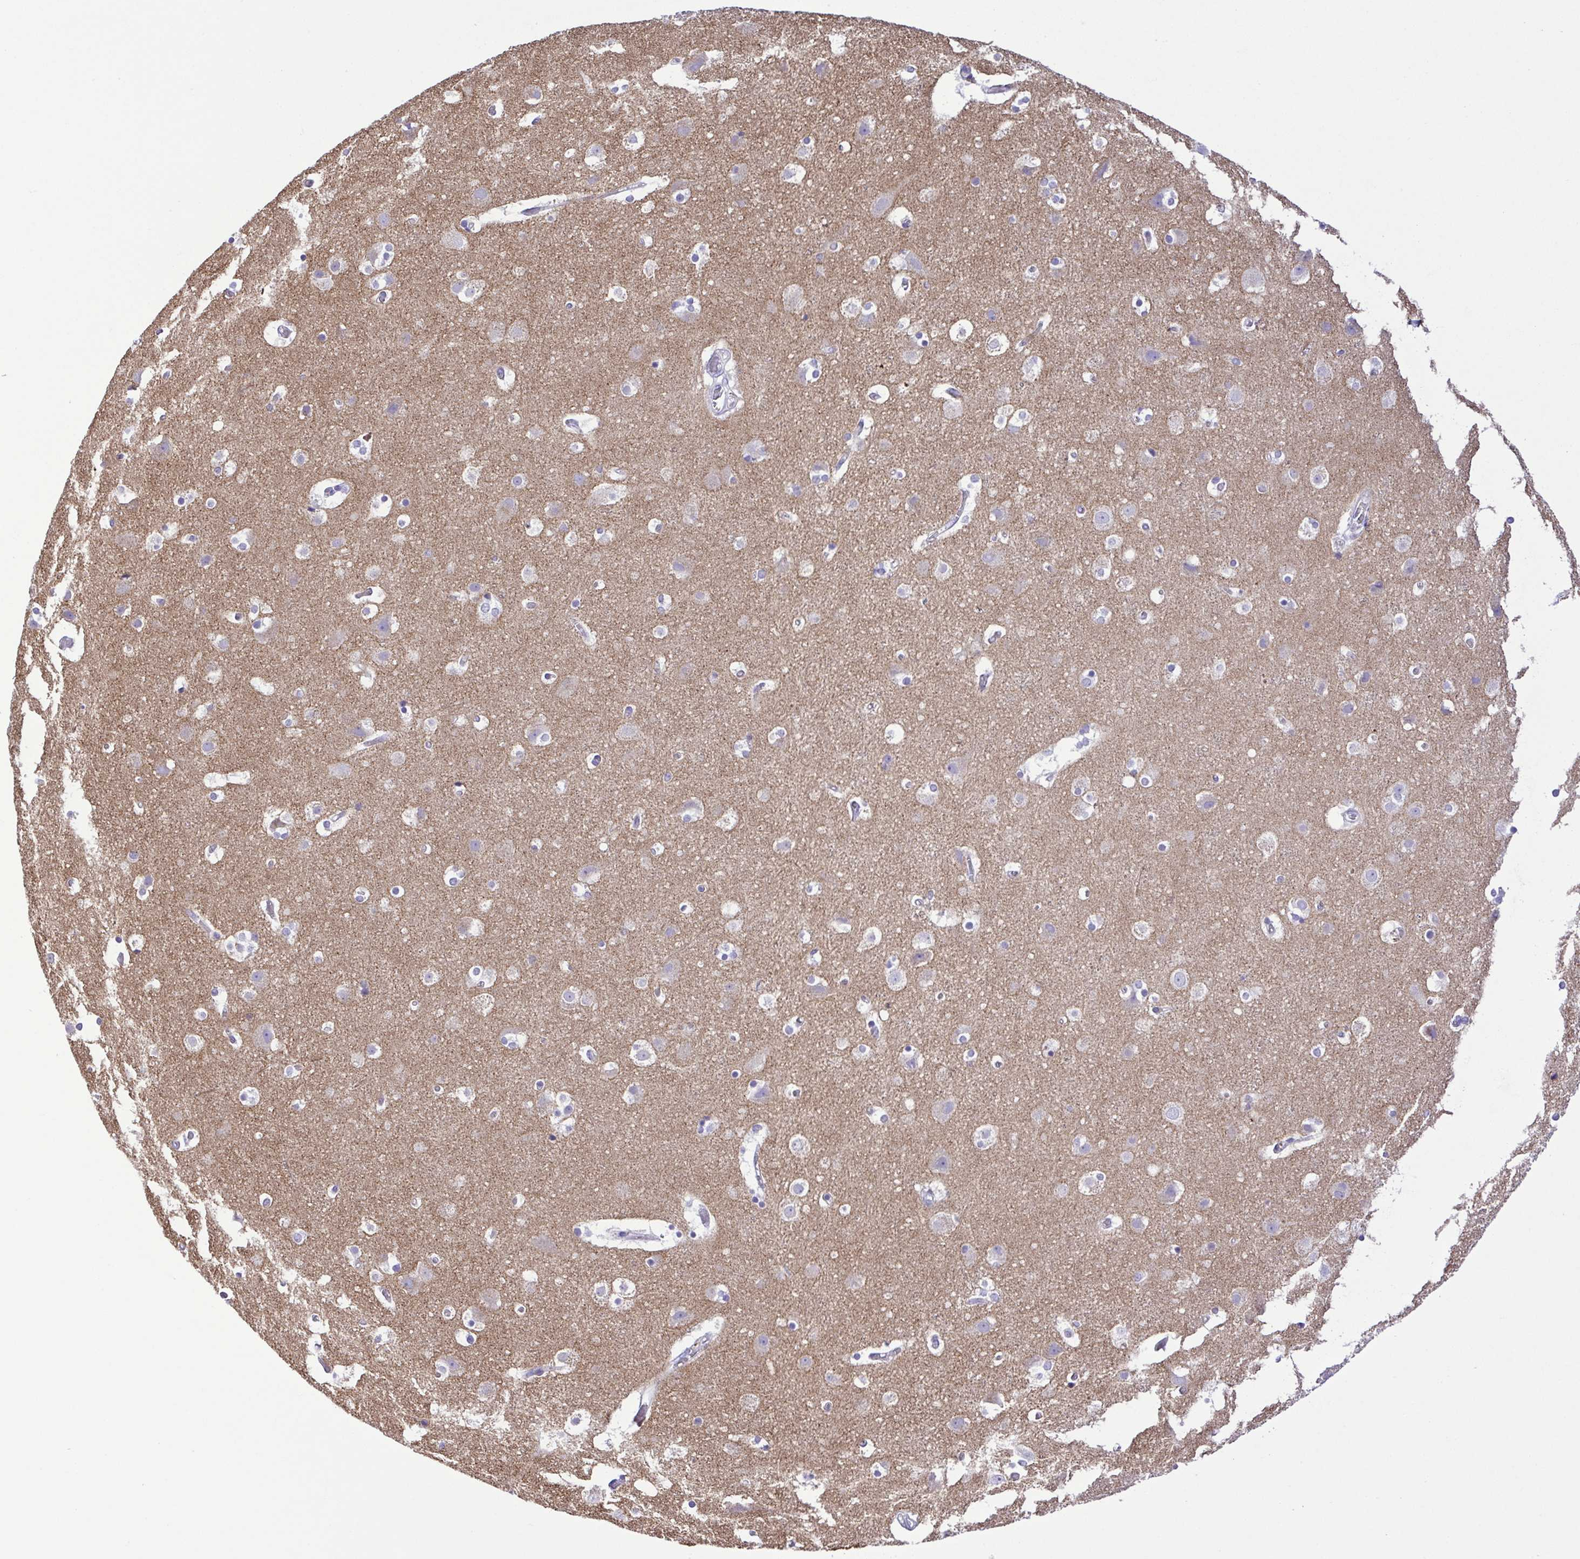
{"staining": {"intensity": "negative", "quantity": "none", "location": "none"}, "tissue": "cerebral cortex", "cell_type": "Endothelial cells", "image_type": "normal", "snomed": [{"axis": "morphology", "description": "Normal tissue, NOS"}, {"axis": "topography", "description": "Cerebral cortex"}], "caption": "Human cerebral cortex stained for a protein using immunohistochemistry (IHC) exhibits no staining in endothelial cells.", "gene": "SYT1", "patient": {"sex": "female", "age": 52}}